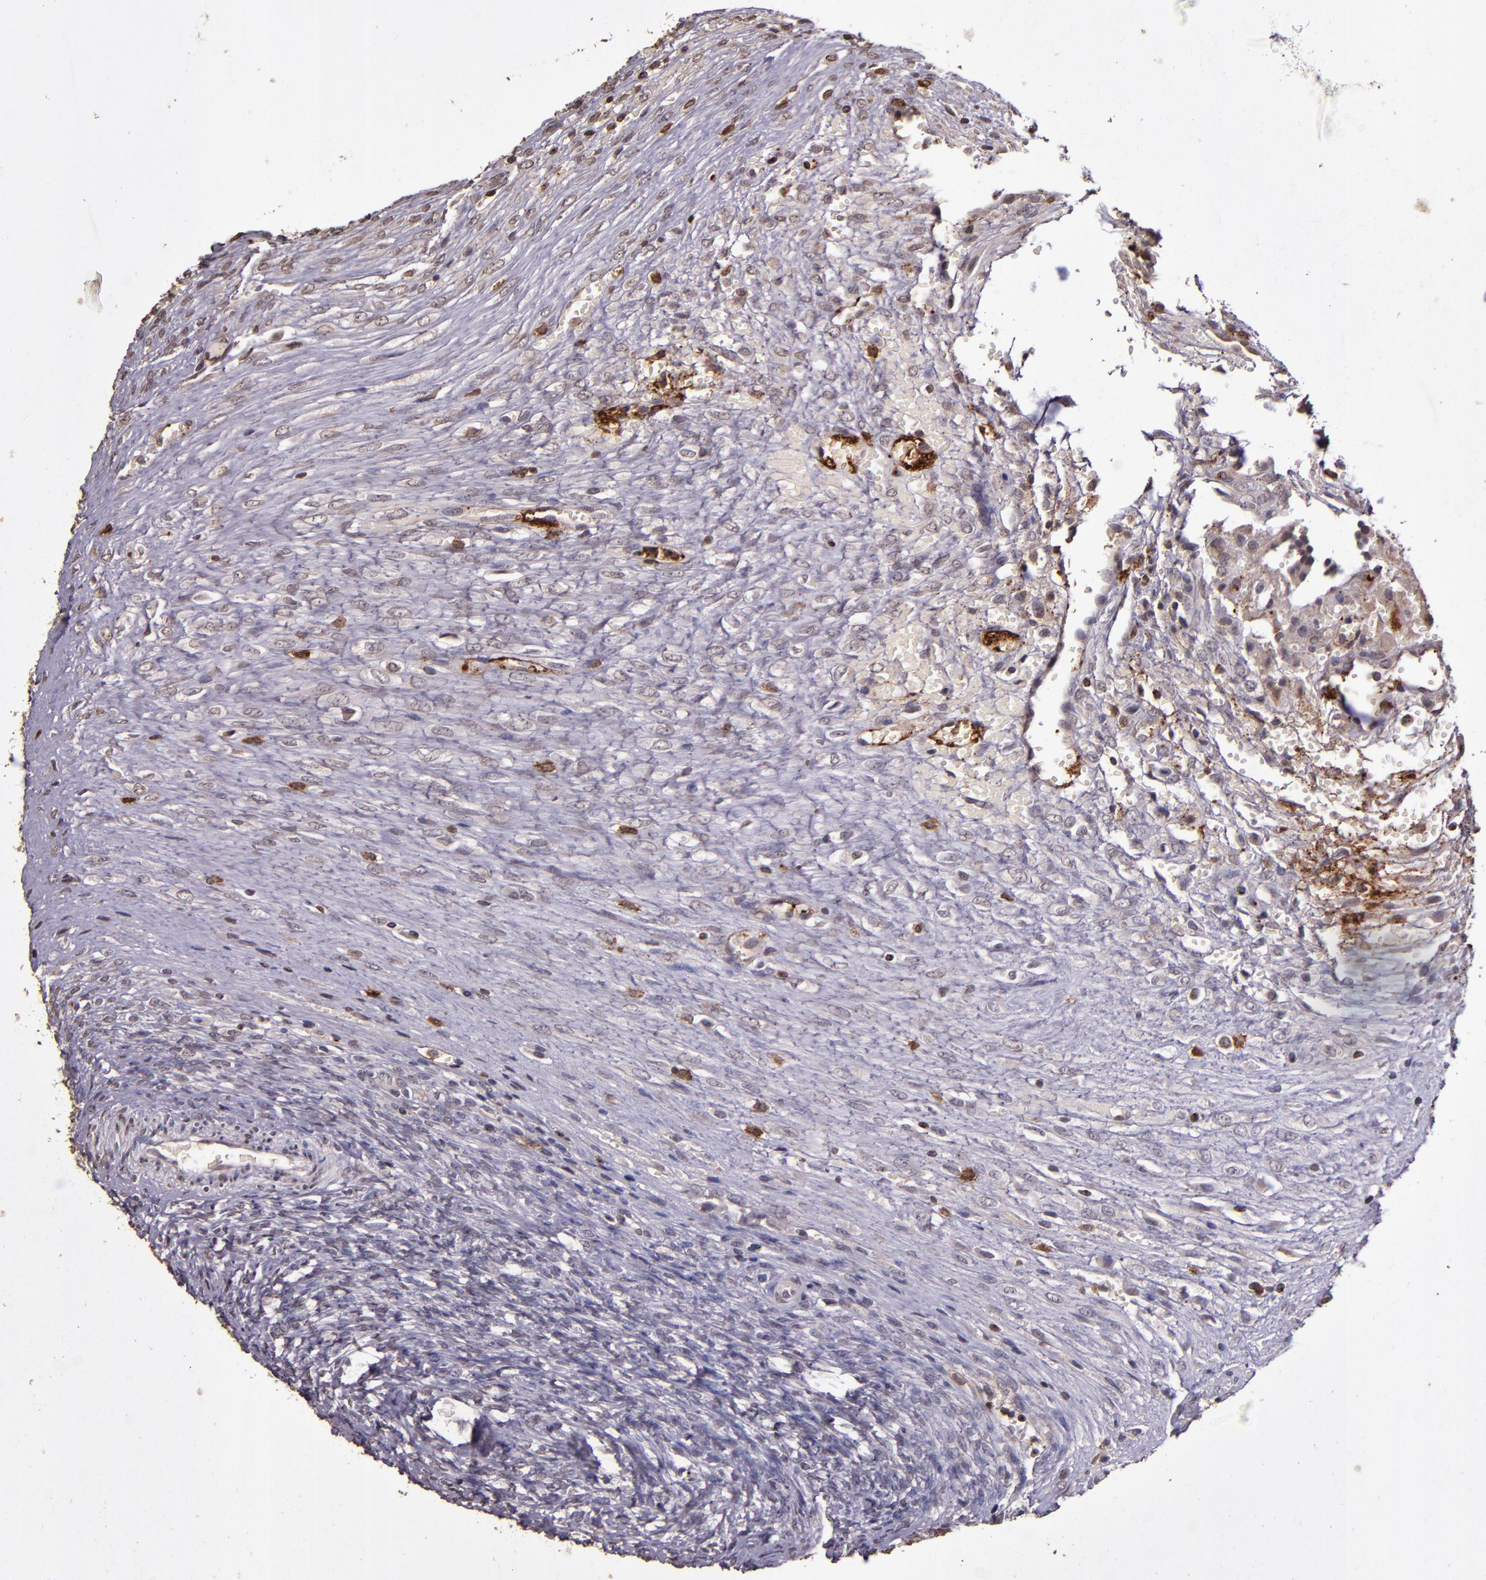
{"staining": {"intensity": "negative", "quantity": "none", "location": "none"}, "tissue": "ovary", "cell_type": "Follicle cells", "image_type": "normal", "snomed": [{"axis": "morphology", "description": "Normal tissue, NOS"}, {"axis": "topography", "description": "Ovary"}], "caption": "DAB immunohistochemical staining of benign human ovary reveals no significant positivity in follicle cells.", "gene": "SLC2A3", "patient": {"sex": "female", "age": 56}}